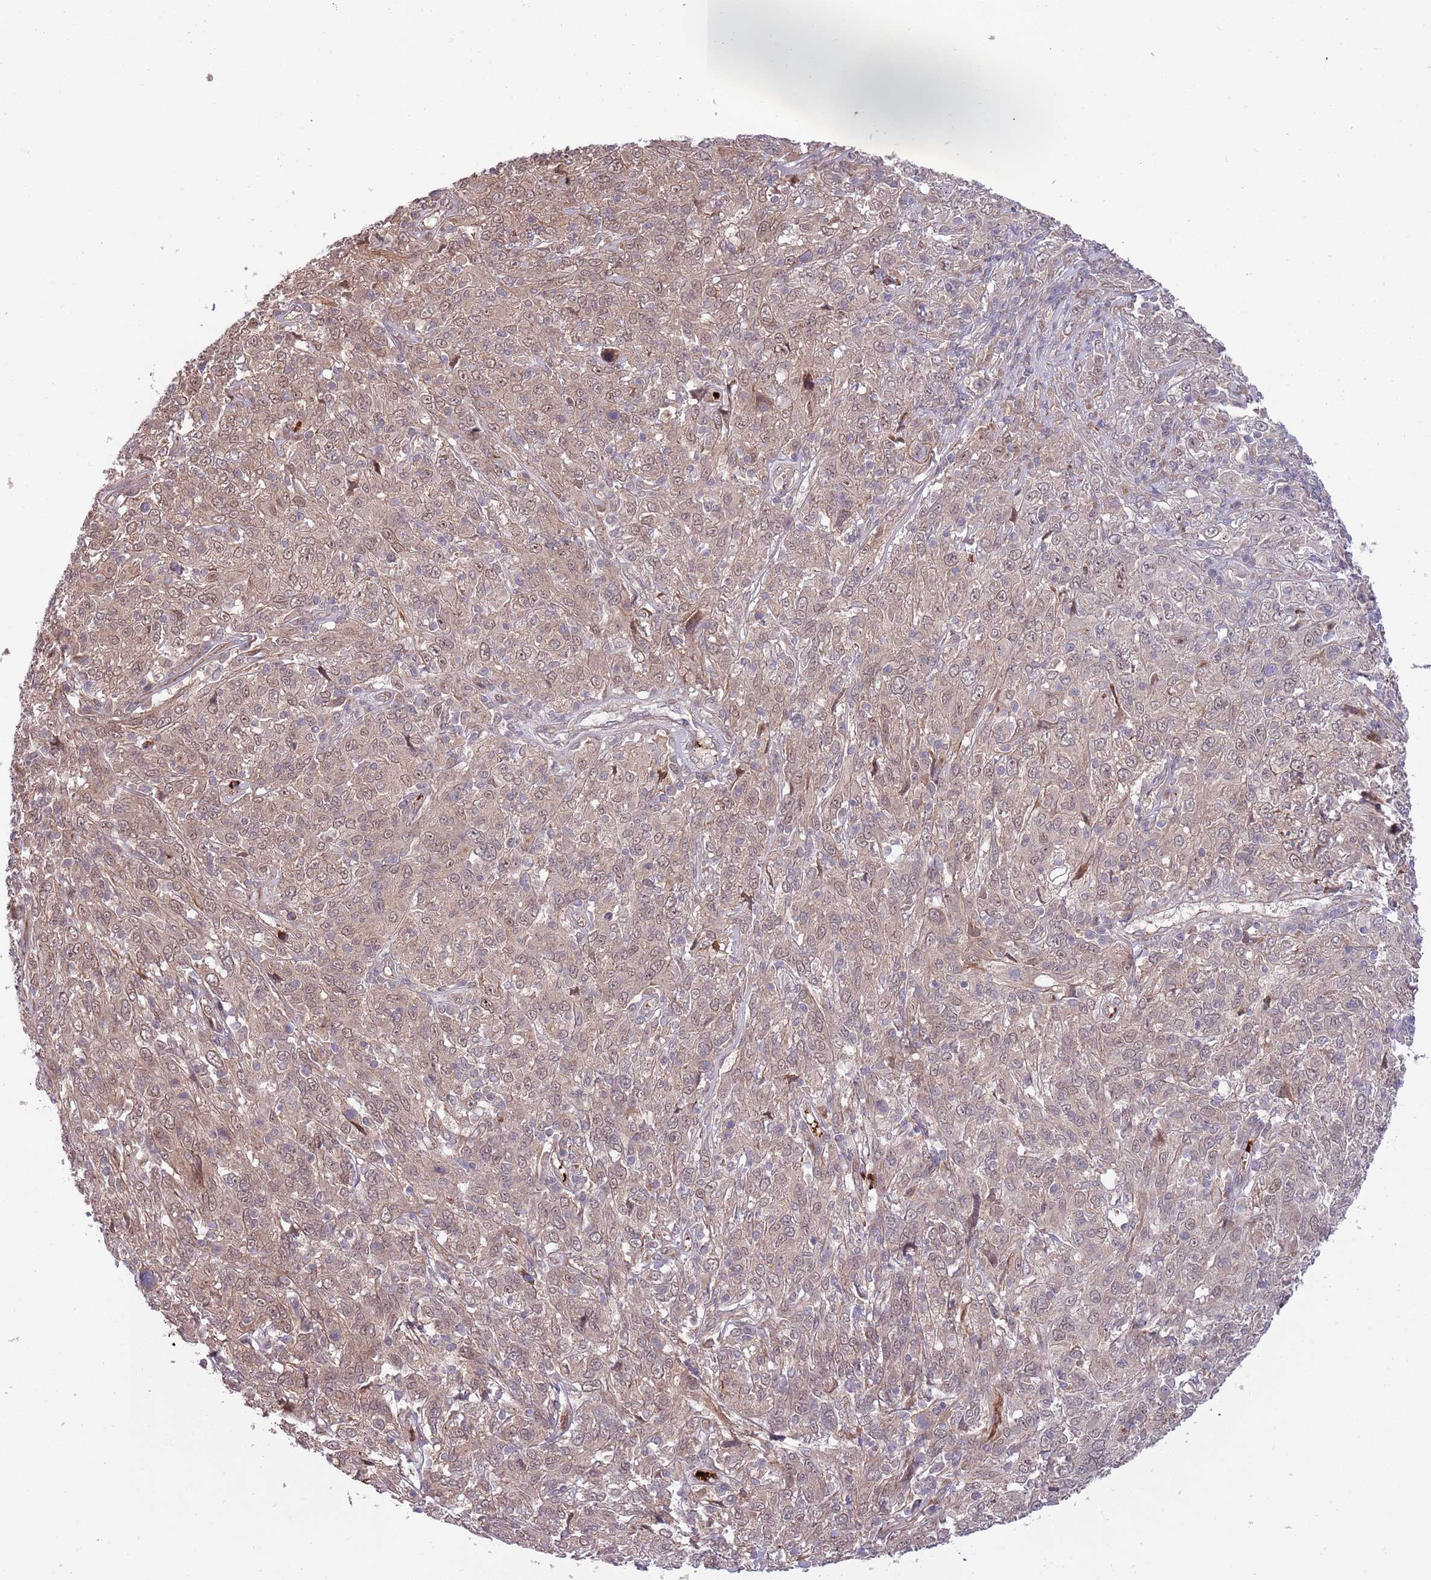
{"staining": {"intensity": "weak", "quantity": ">75%", "location": "cytoplasmic/membranous,nuclear"}, "tissue": "cervical cancer", "cell_type": "Tumor cells", "image_type": "cancer", "snomed": [{"axis": "morphology", "description": "Squamous cell carcinoma, NOS"}, {"axis": "topography", "description": "Cervix"}], "caption": "An immunohistochemistry (IHC) micrograph of neoplastic tissue is shown. Protein staining in brown highlights weak cytoplasmic/membranous and nuclear positivity in cervical squamous cell carcinoma within tumor cells.", "gene": "NT5DC4", "patient": {"sex": "female", "age": 46}}